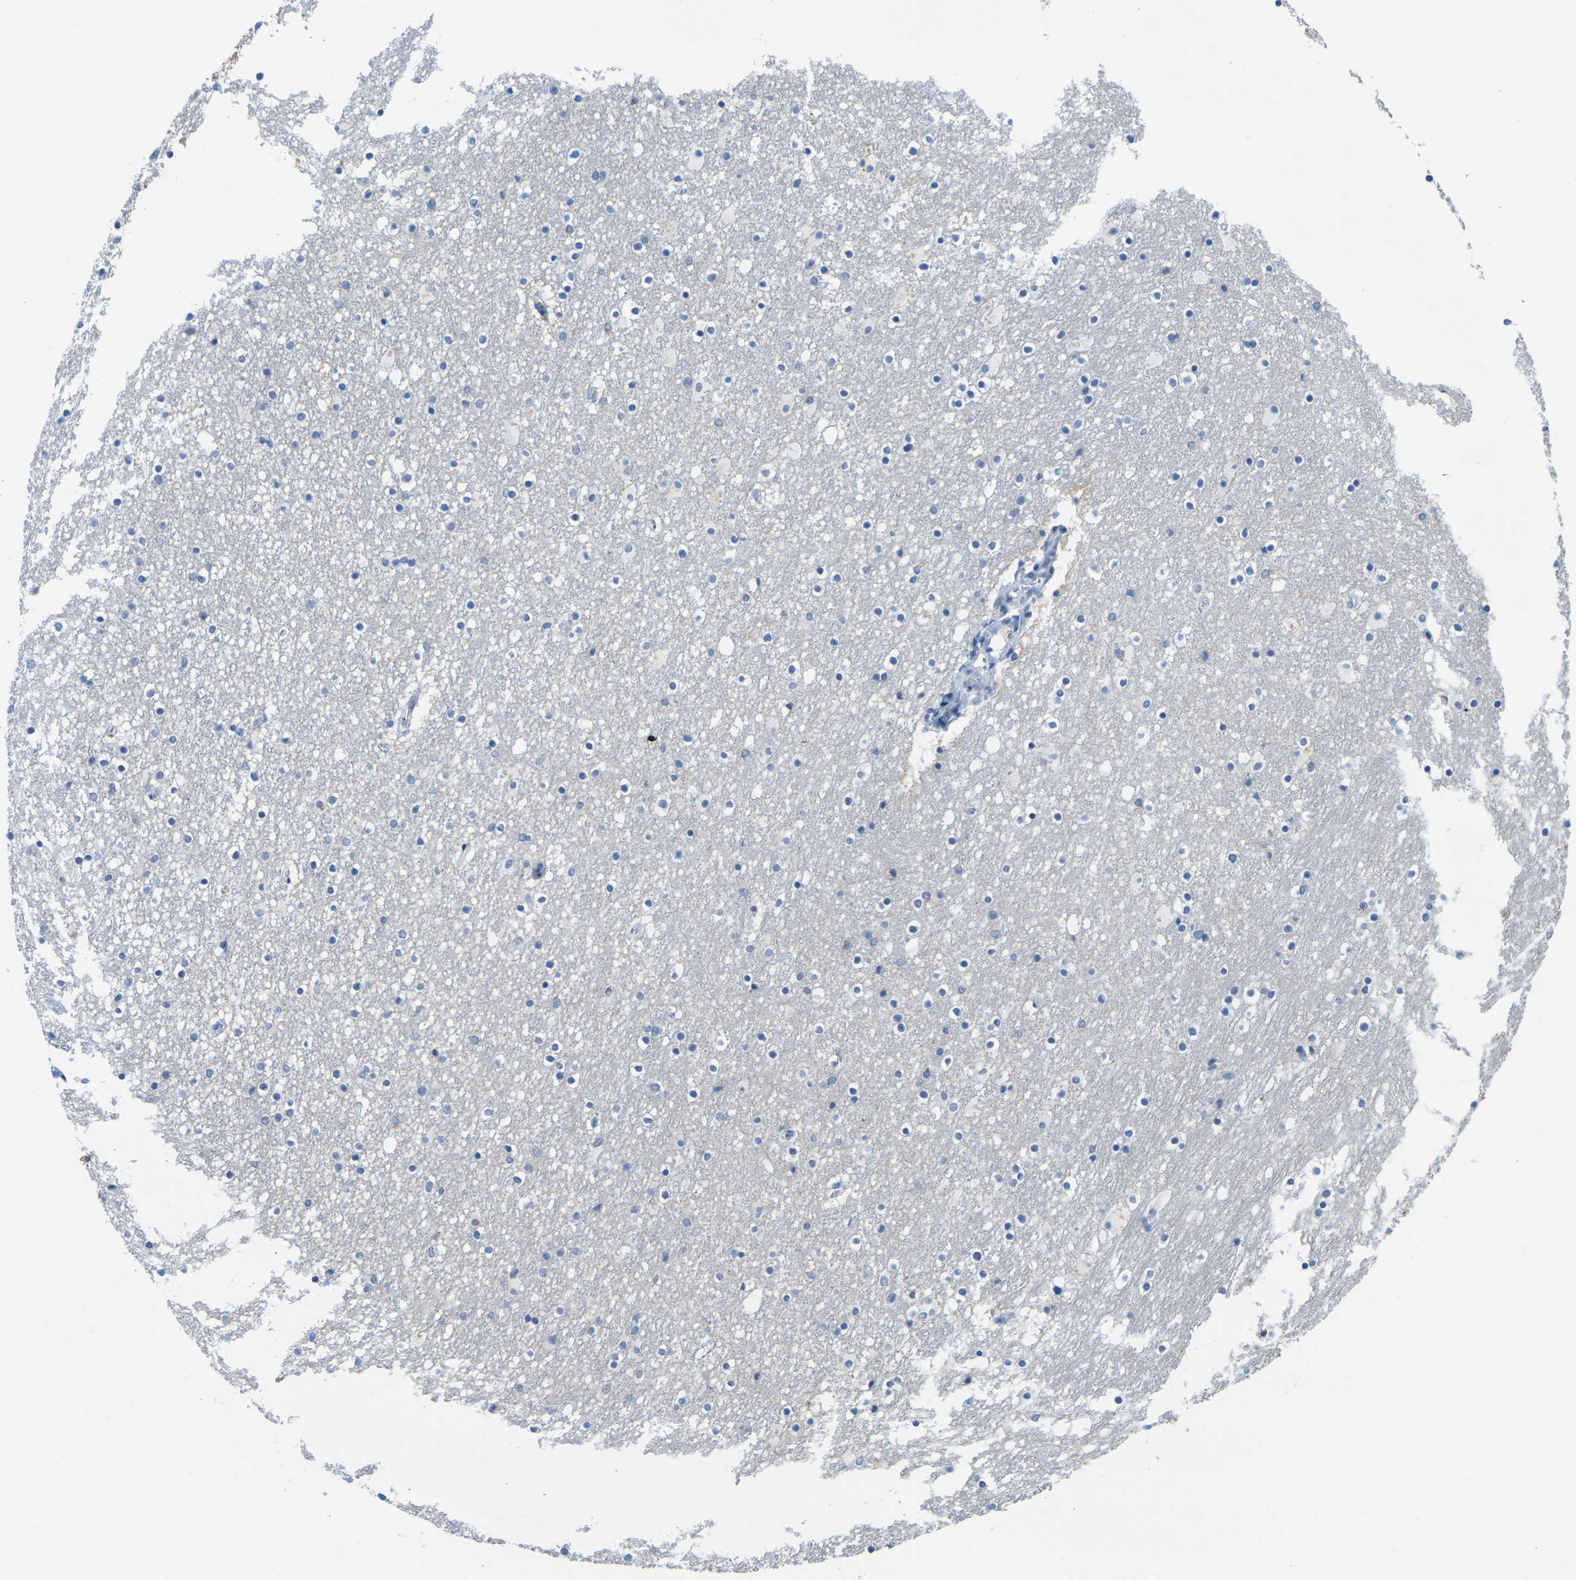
{"staining": {"intensity": "weak", "quantity": "<25%", "location": "cytoplasmic/membranous"}, "tissue": "caudate", "cell_type": "Glial cells", "image_type": "normal", "snomed": [{"axis": "morphology", "description": "Normal tissue, NOS"}, {"axis": "topography", "description": "Lateral ventricle wall"}], "caption": "Immunohistochemical staining of benign human caudate displays no significant positivity in glial cells.", "gene": "FAM3D", "patient": {"sex": "male", "age": 45}}